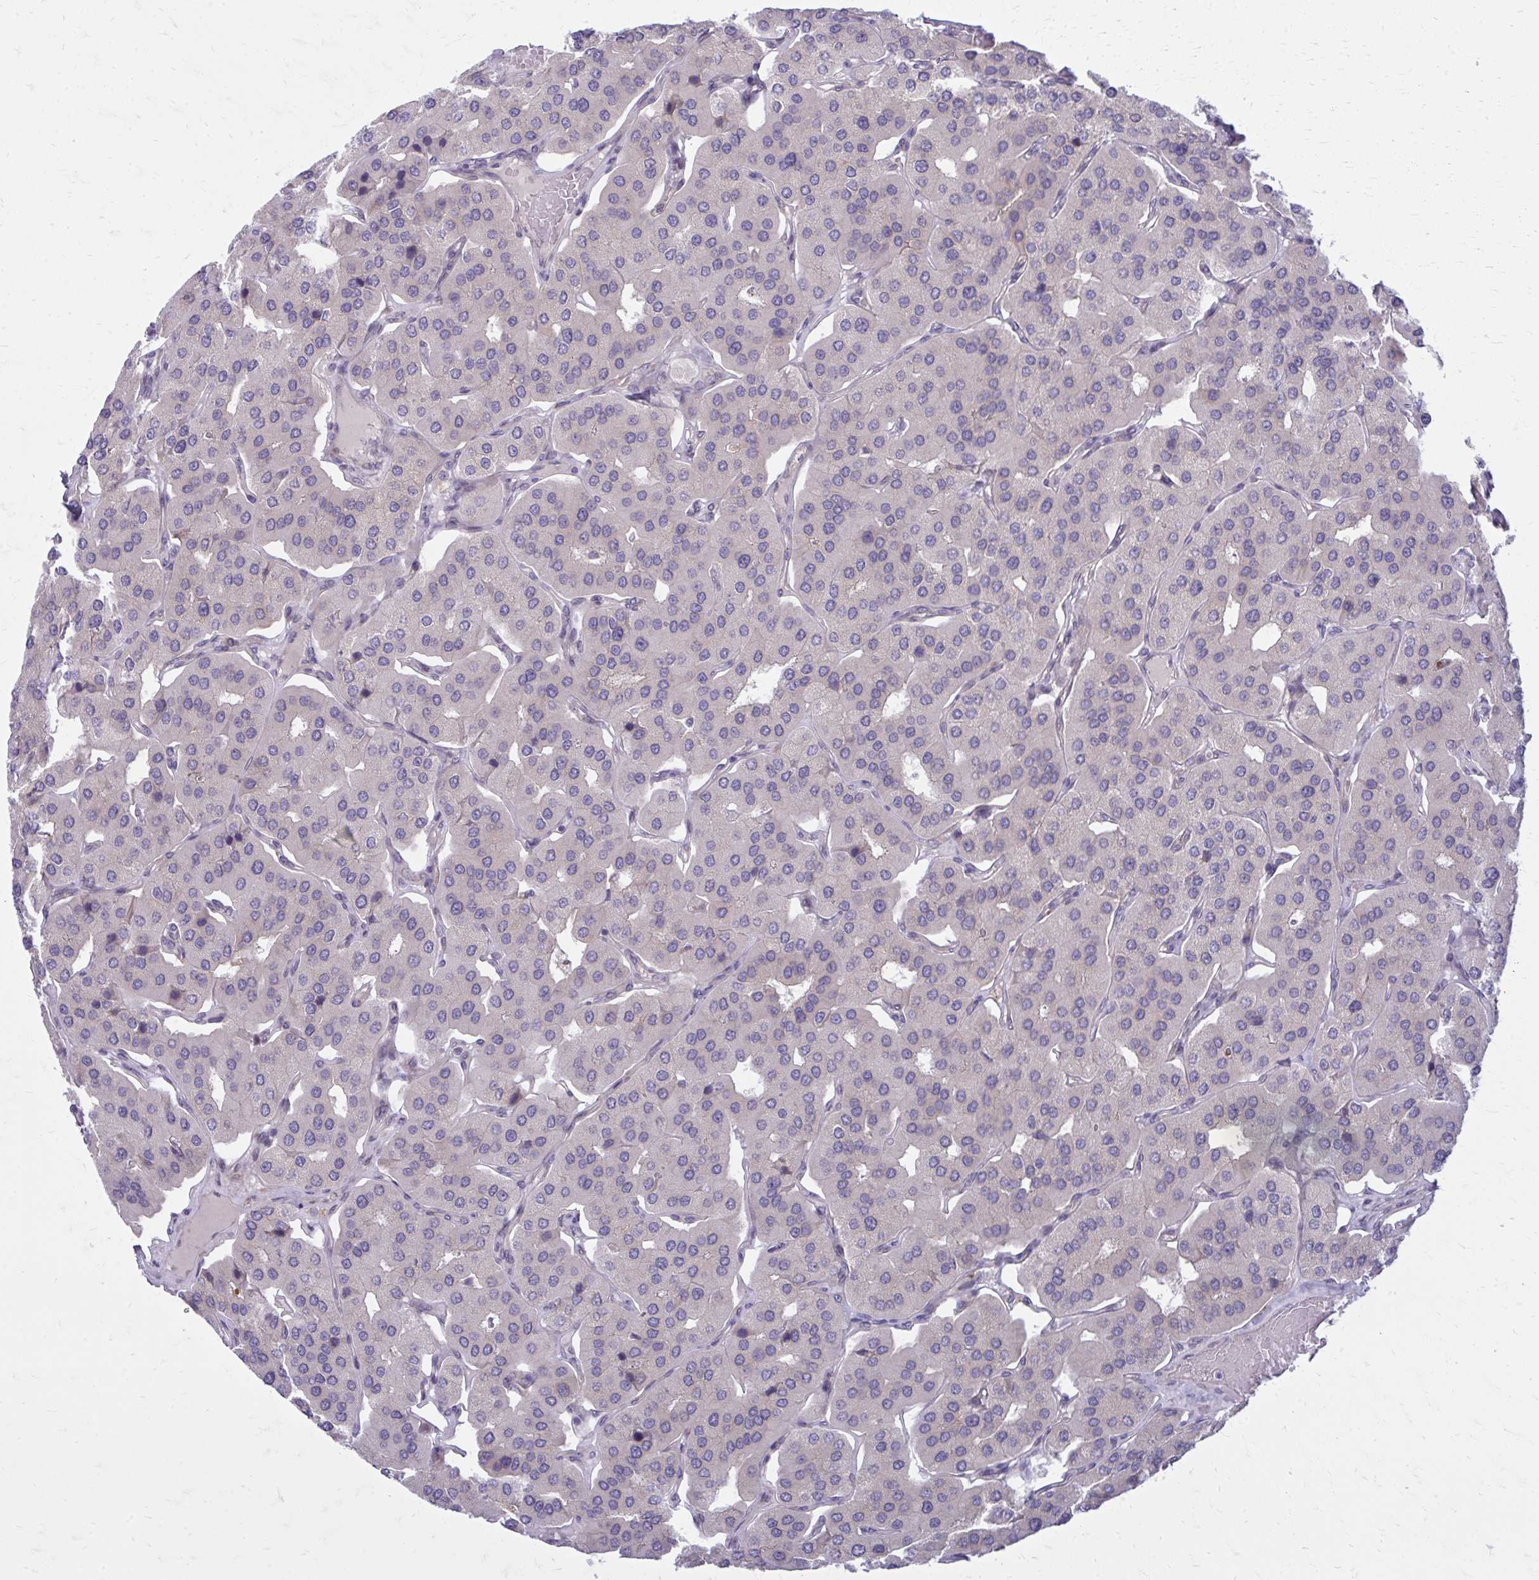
{"staining": {"intensity": "negative", "quantity": "none", "location": "none"}, "tissue": "parathyroid gland", "cell_type": "Glandular cells", "image_type": "normal", "snomed": [{"axis": "morphology", "description": "Normal tissue, NOS"}, {"axis": "morphology", "description": "Adenoma, NOS"}, {"axis": "topography", "description": "Parathyroid gland"}], "caption": "Parathyroid gland was stained to show a protein in brown. There is no significant staining in glandular cells. (Brightfield microscopy of DAB (3,3'-diaminobenzidine) IHC at high magnification).", "gene": "CEMP1", "patient": {"sex": "female", "age": 86}}